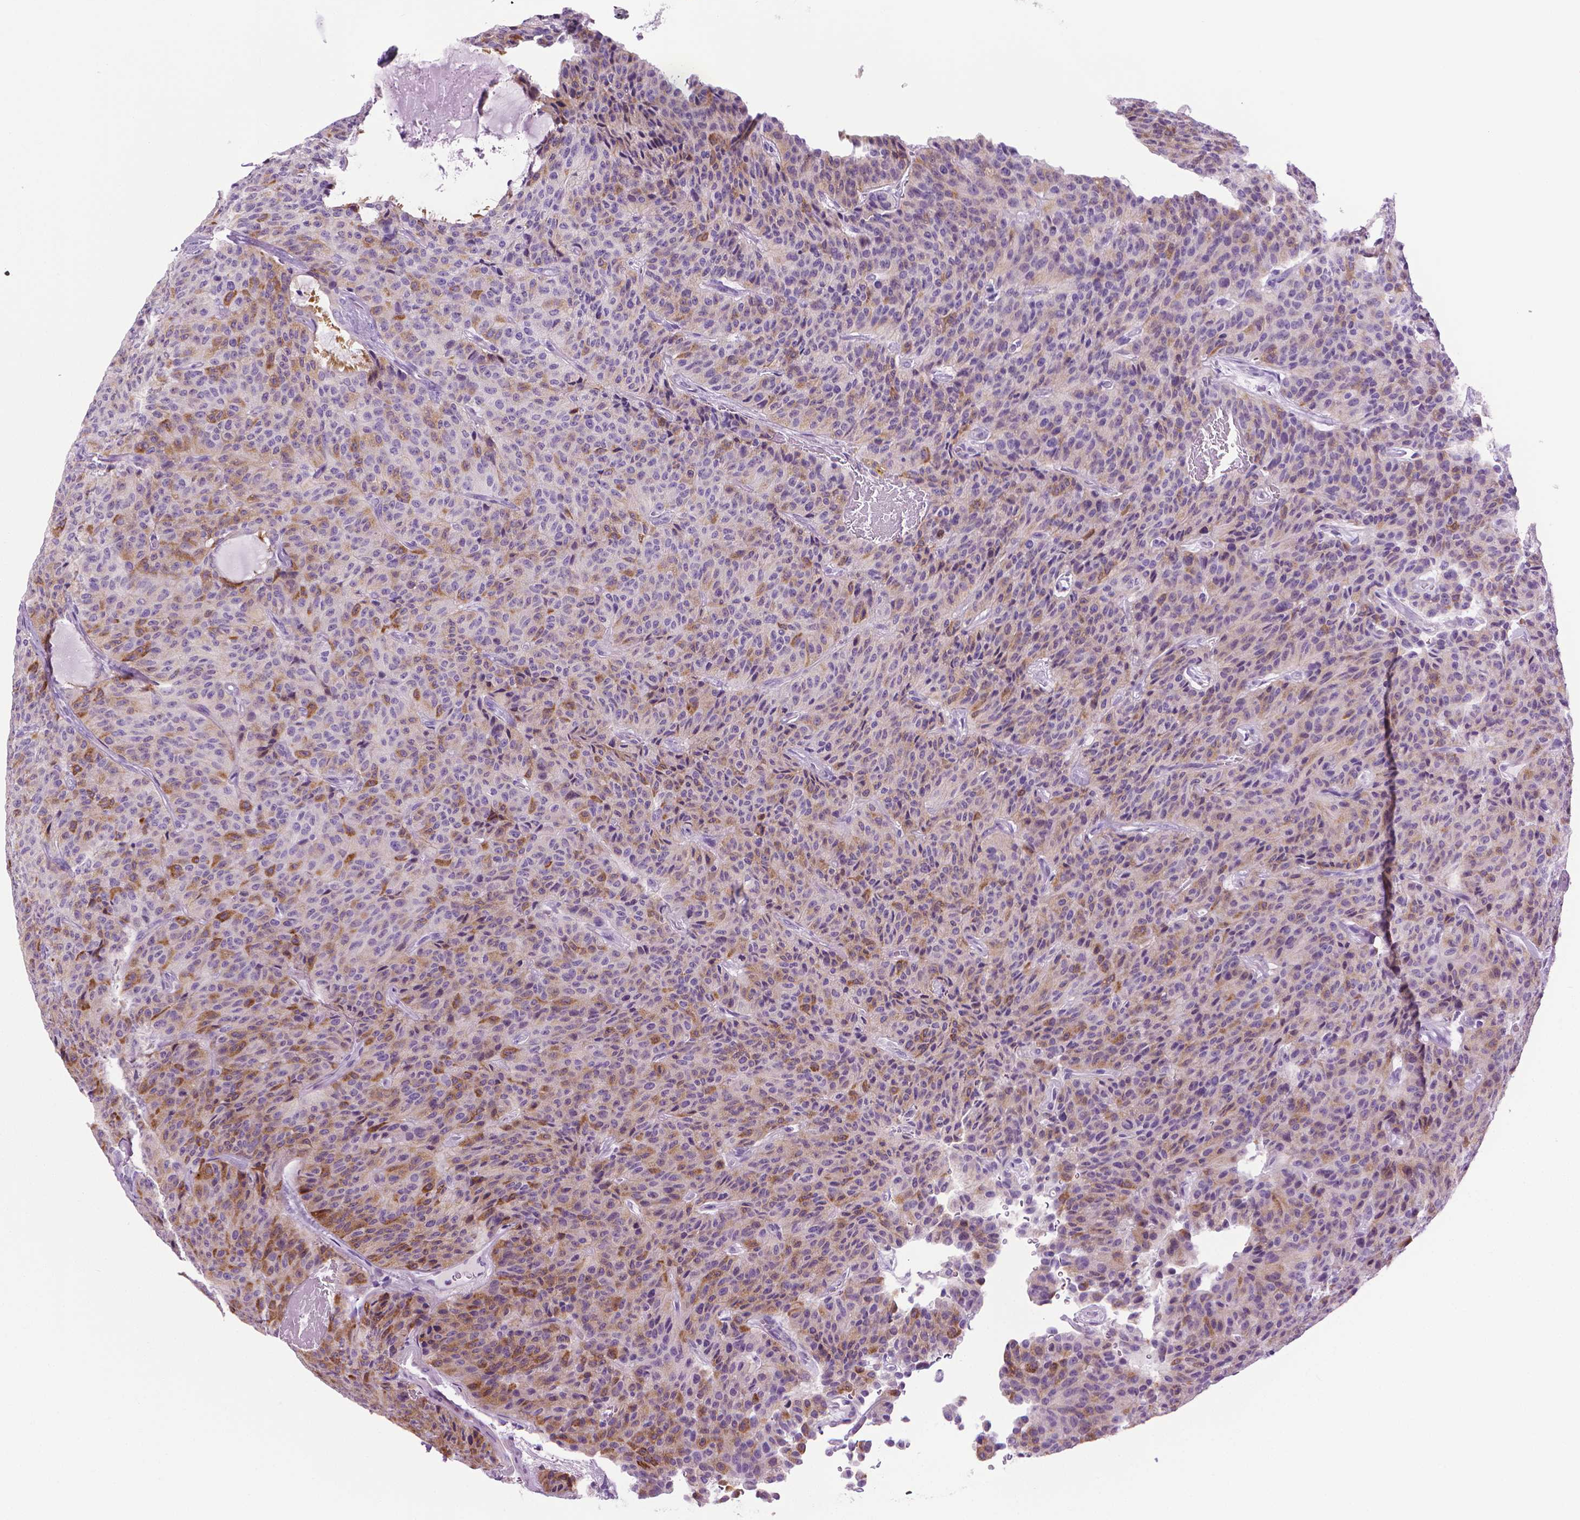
{"staining": {"intensity": "negative", "quantity": "none", "location": "none"}, "tissue": "carcinoid", "cell_type": "Tumor cells", "image_type": "cancer", "snomed": [{"axis": "morphology", "description": "Carcinoid, malignant, NOS"}, {"axis": "topography", "description": "Lung"}], "caption": "This is an immunohistochemistry photomicrograph of human malignant carcinoid. There is no expression in tumor cells.", "gene": "DNAI7", "patient": {"sex": "male", "age": 71}}